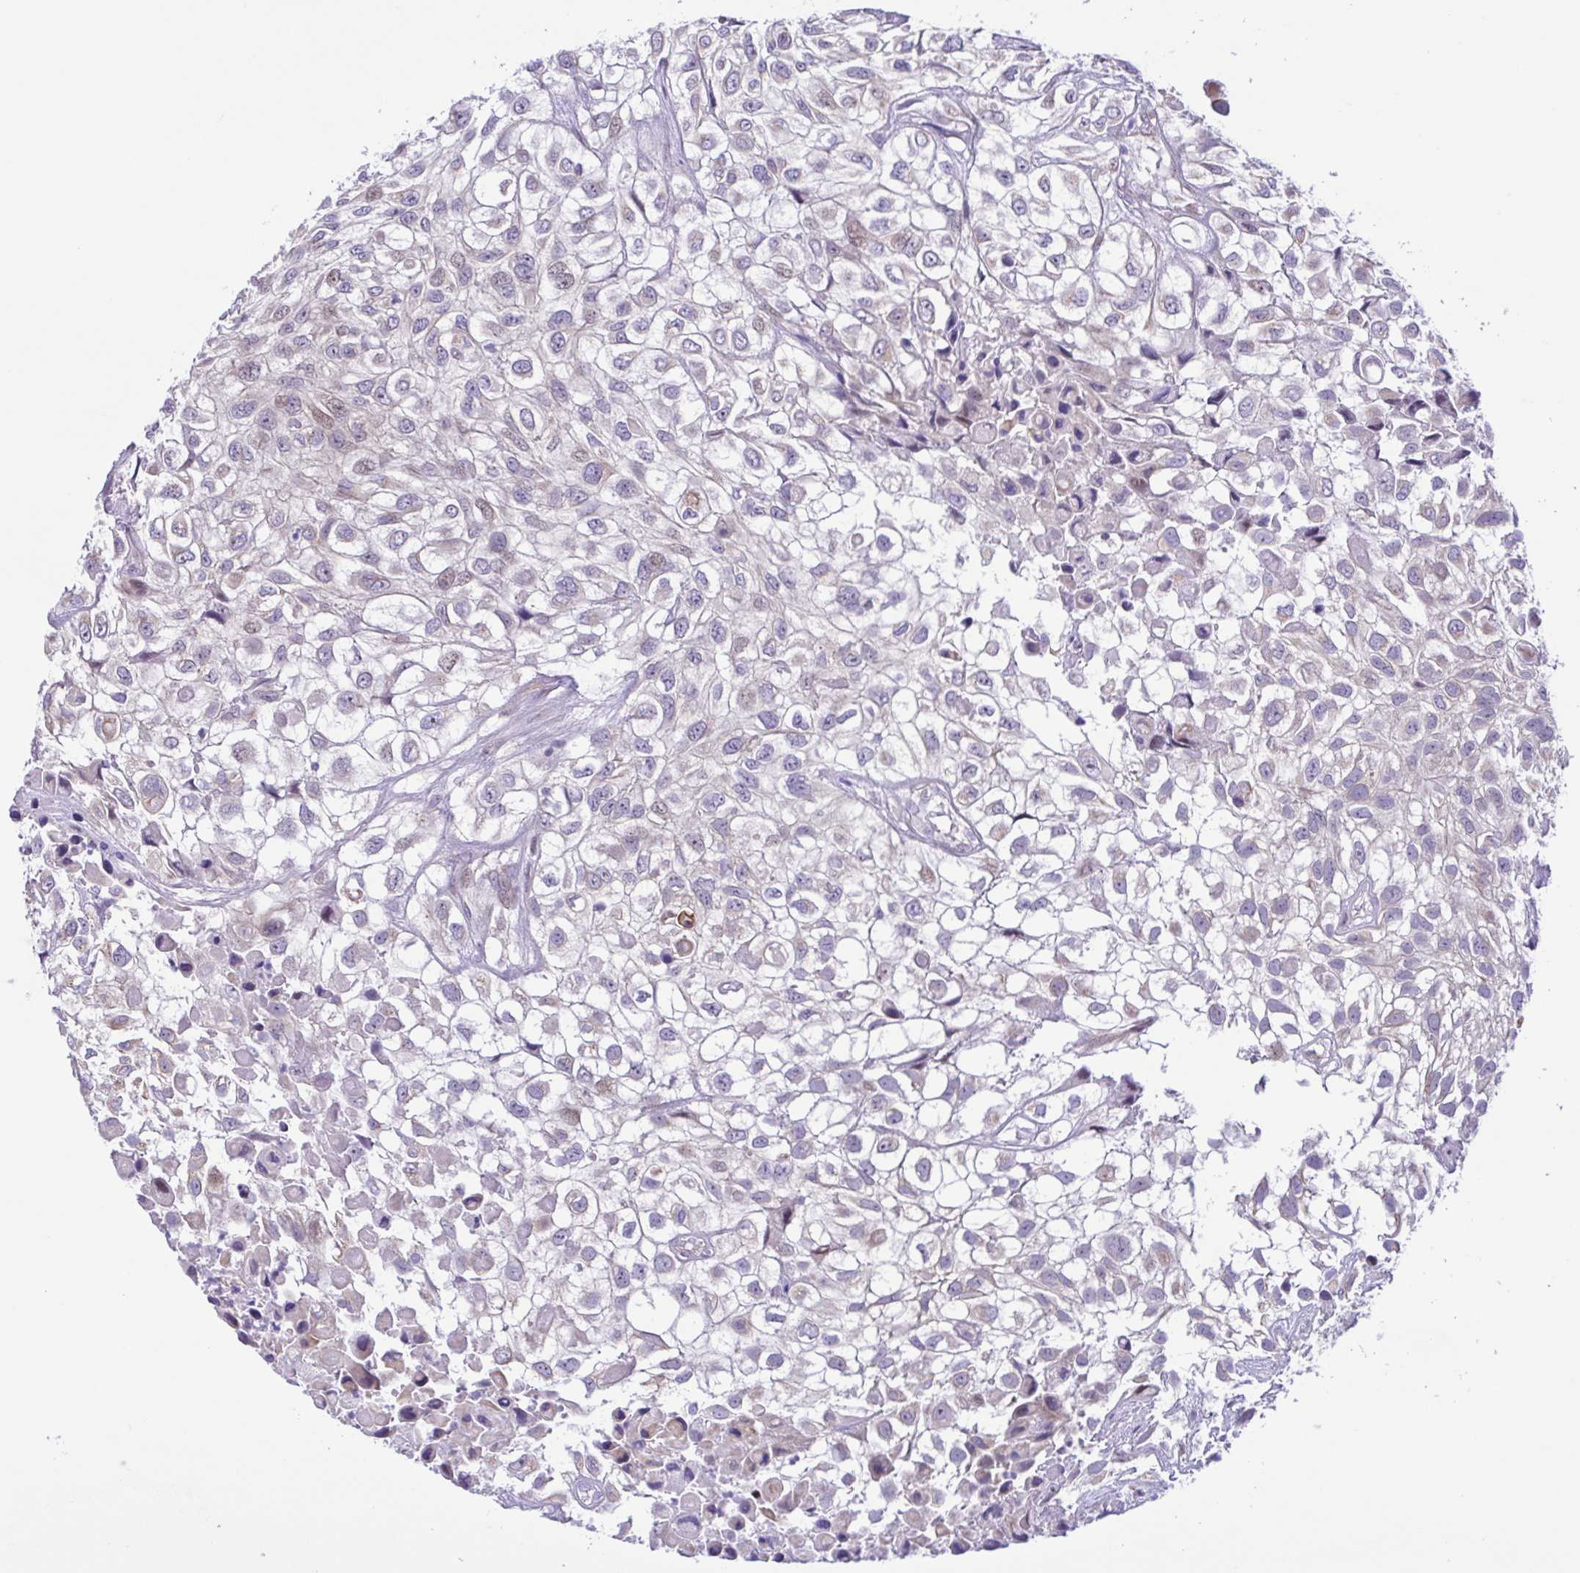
{"staining": {"intensity": "negative", "quantity": "none", "location": "none"}, "tissue": "urothelial cancer", "cell_type": "Tumor cells", "image_type": "cancer", "snomed": [{"axis": "morphology", "description": "Urothelial carcinoma, High grade"}, {"axis": "topography", "description": "Urinary bladder"}], "caption": "Tumor cells show no significant expression in urothelial cancer.", "gene": "TGM3", "patient": {"sex": "male", "age": 56}}